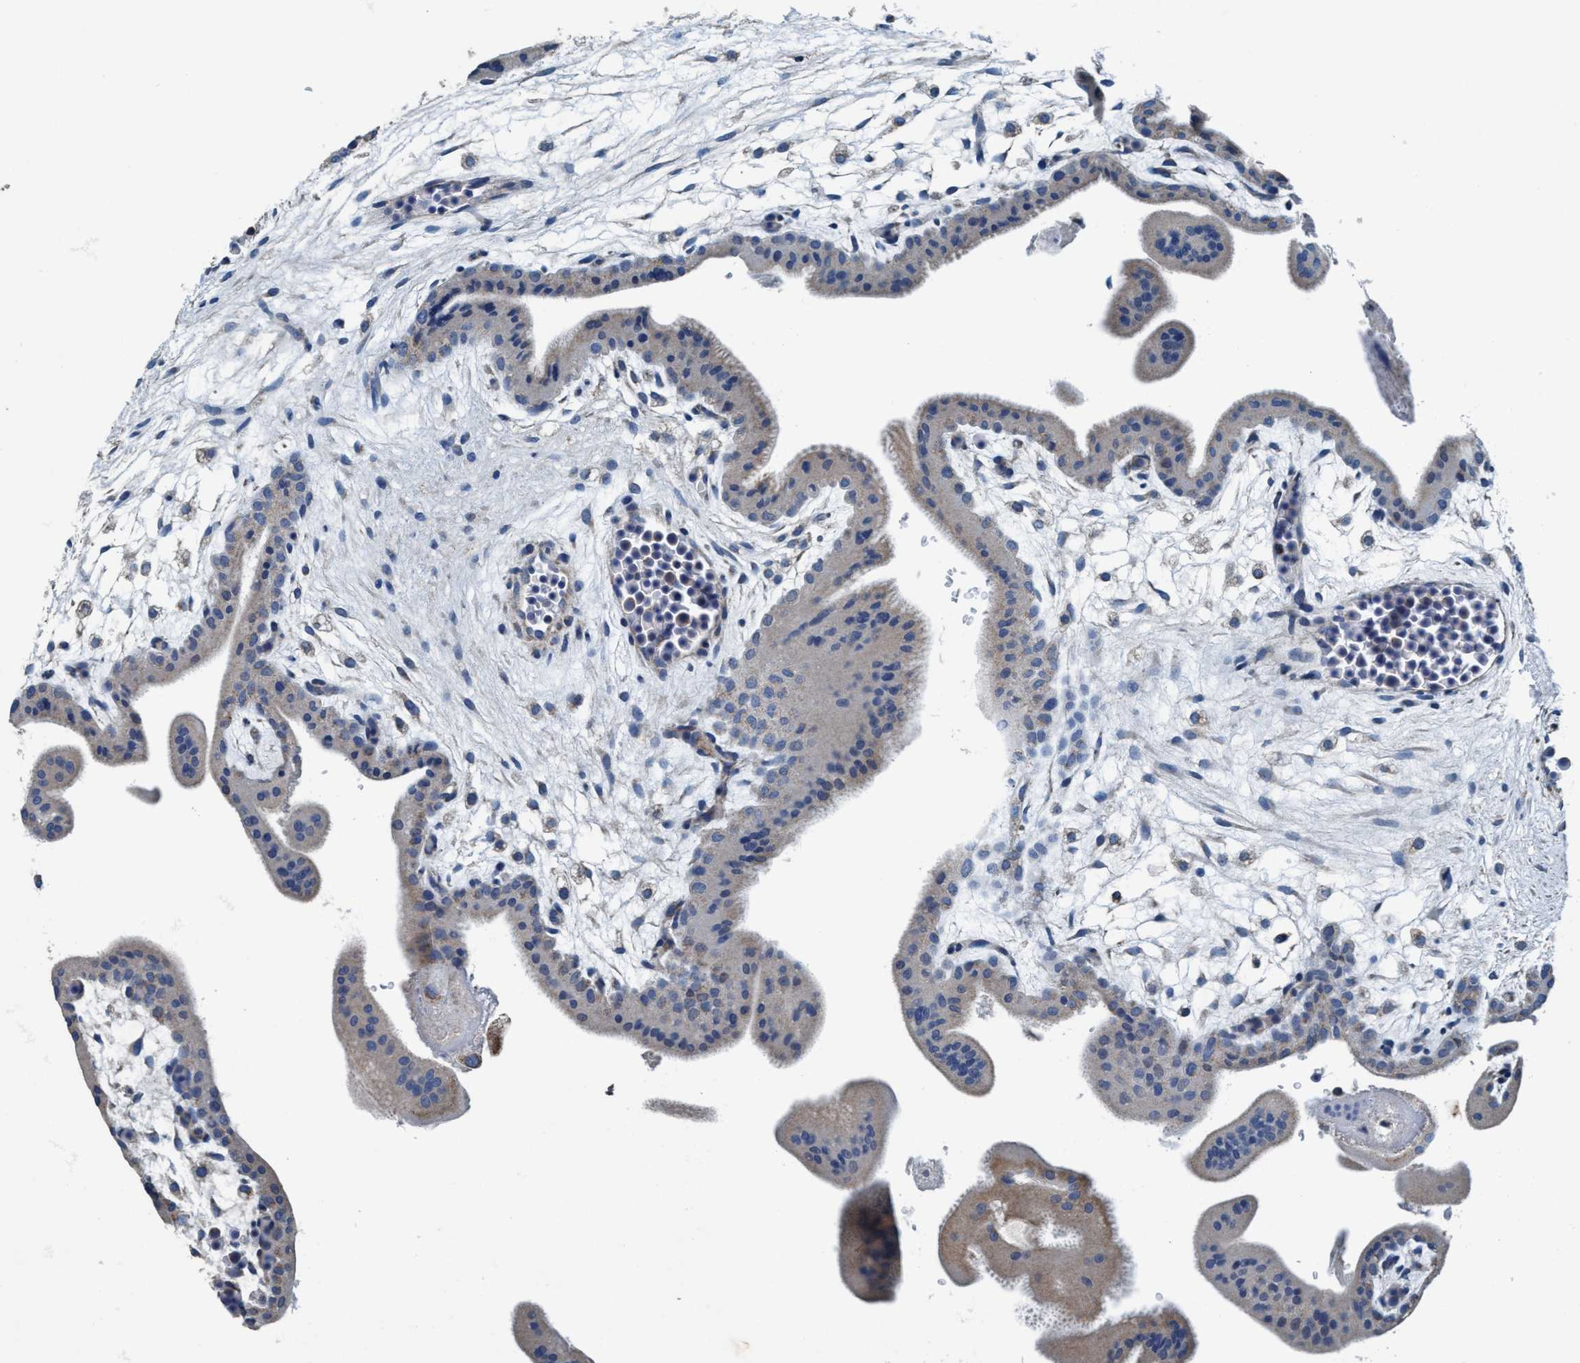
{"staining": {"intensity": "moderate", "quantity": "<25%", "location": "cytoplasmic/membranous"}, "tissue": "placenta", "cell_type": "Trophoblastic cells", "image_type": "normal", "snomed": [{"axis": "morphology", "description": "Normal tissue, NOS"}, {"axis": "topography", "description": "Placenta"}], "caption": "Moderate cytoplasmic/membranous expression for a protein is appreciated in approximately <25% of trophoblastic cells of benign placenta using IHC.", "gene": "ANKFN1", "patient": {"sex": "female", "age": 35}}